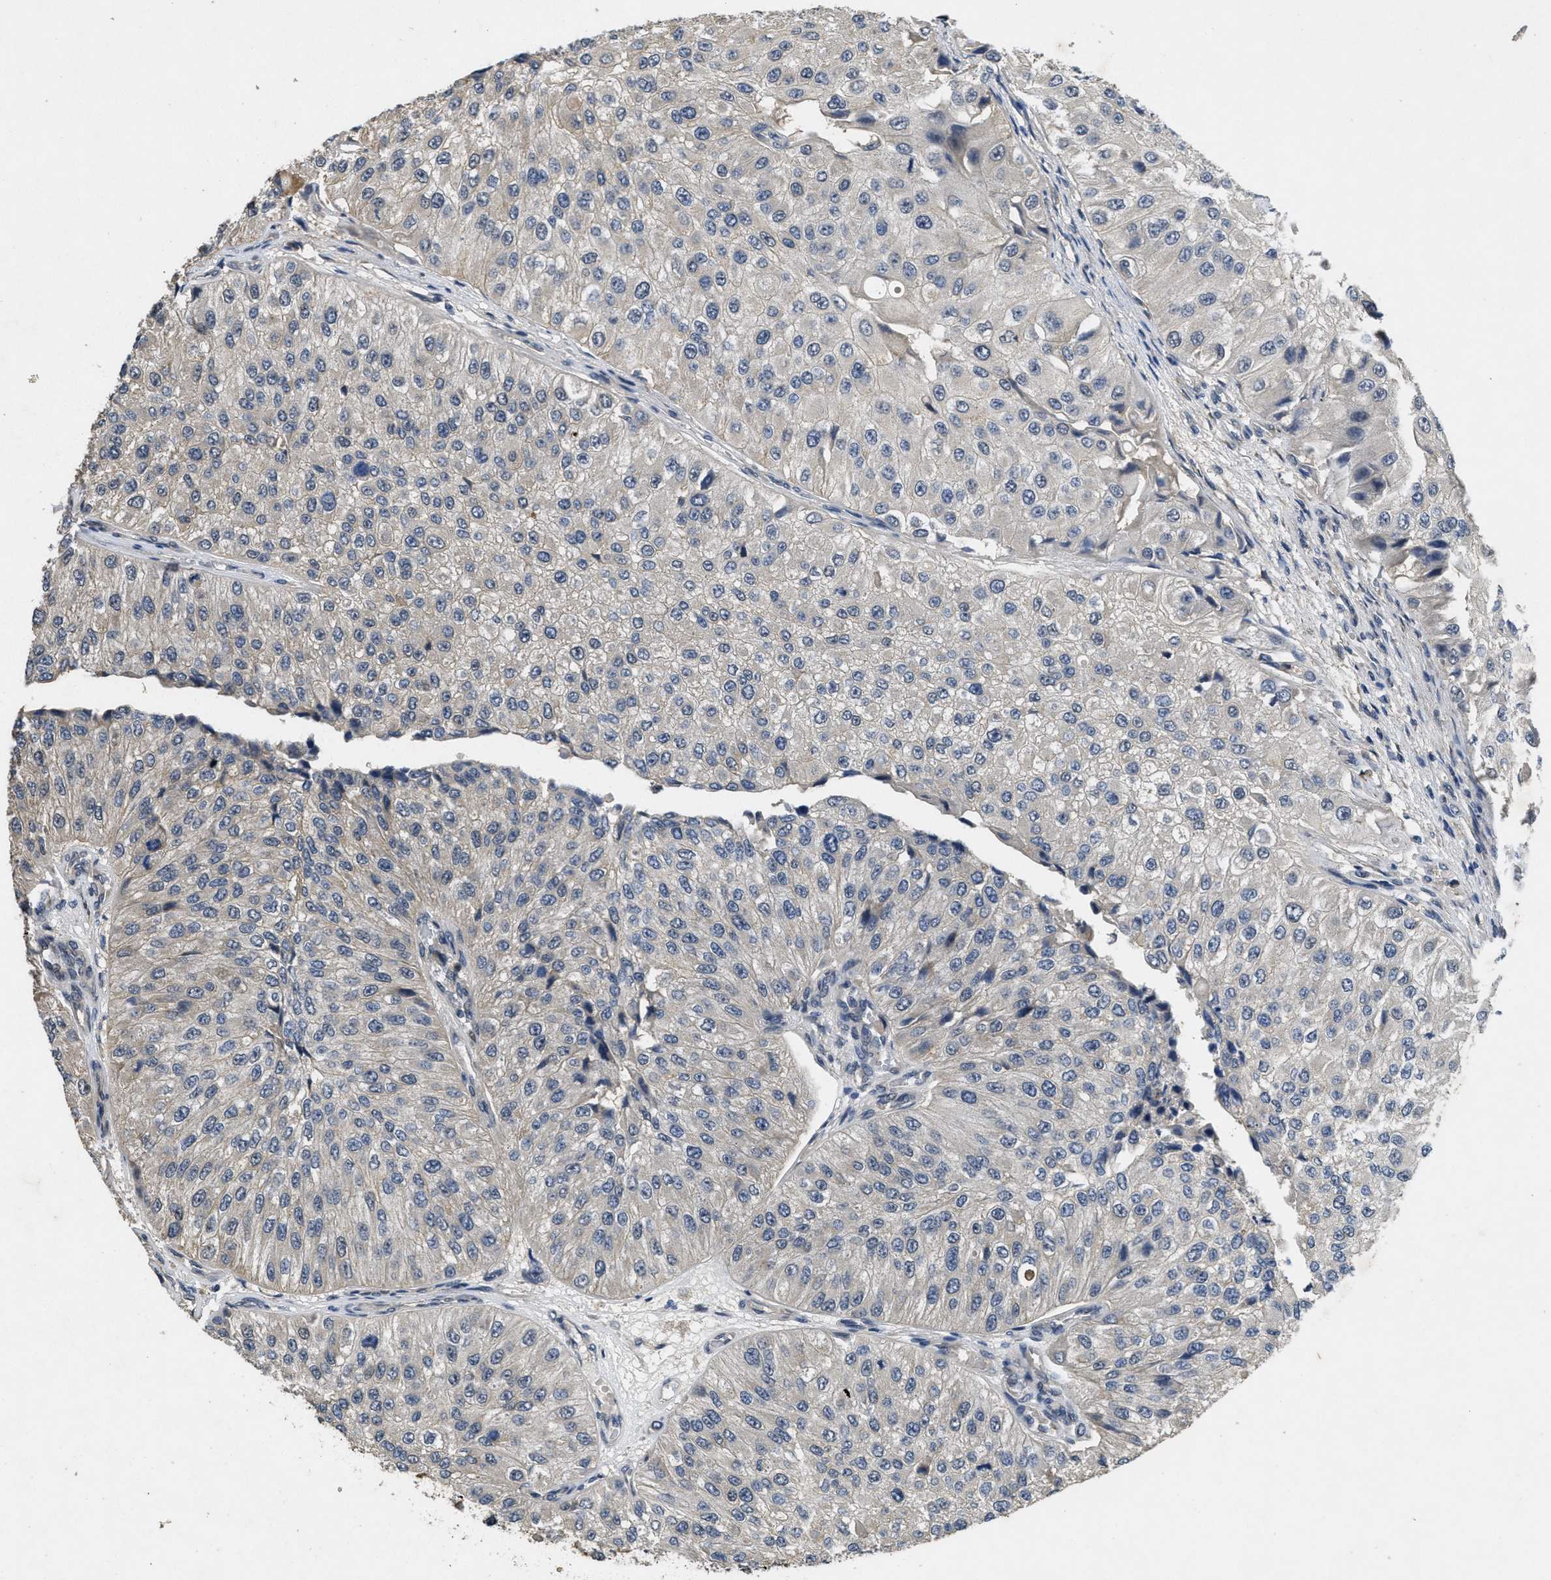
{"staining": {"intensity": "negative", "quantity": "none", "location": "none"}, "tissue": "urothelial cancer", "cell_type": "Tumor cells", "image_type": "cancer", "snomed": [{"axis": "morphology", "description": "Urothelial carcinoma, High grade"}, {"axis": "topography", "description": "Kidney"}, {"axis": "topography", "description": "Urinary bladder"}], "caption": "High magnification brightfield microscopy of urothelial carcinoma (high-grade) stained with DAB (3,3'-diaminobenzidine) (brown) and counterstained with hematoxylin (blue): tumor cells show no significant expression.", "gene": "PAPOLG", "patient": {"sex": "male", "age": 77}}